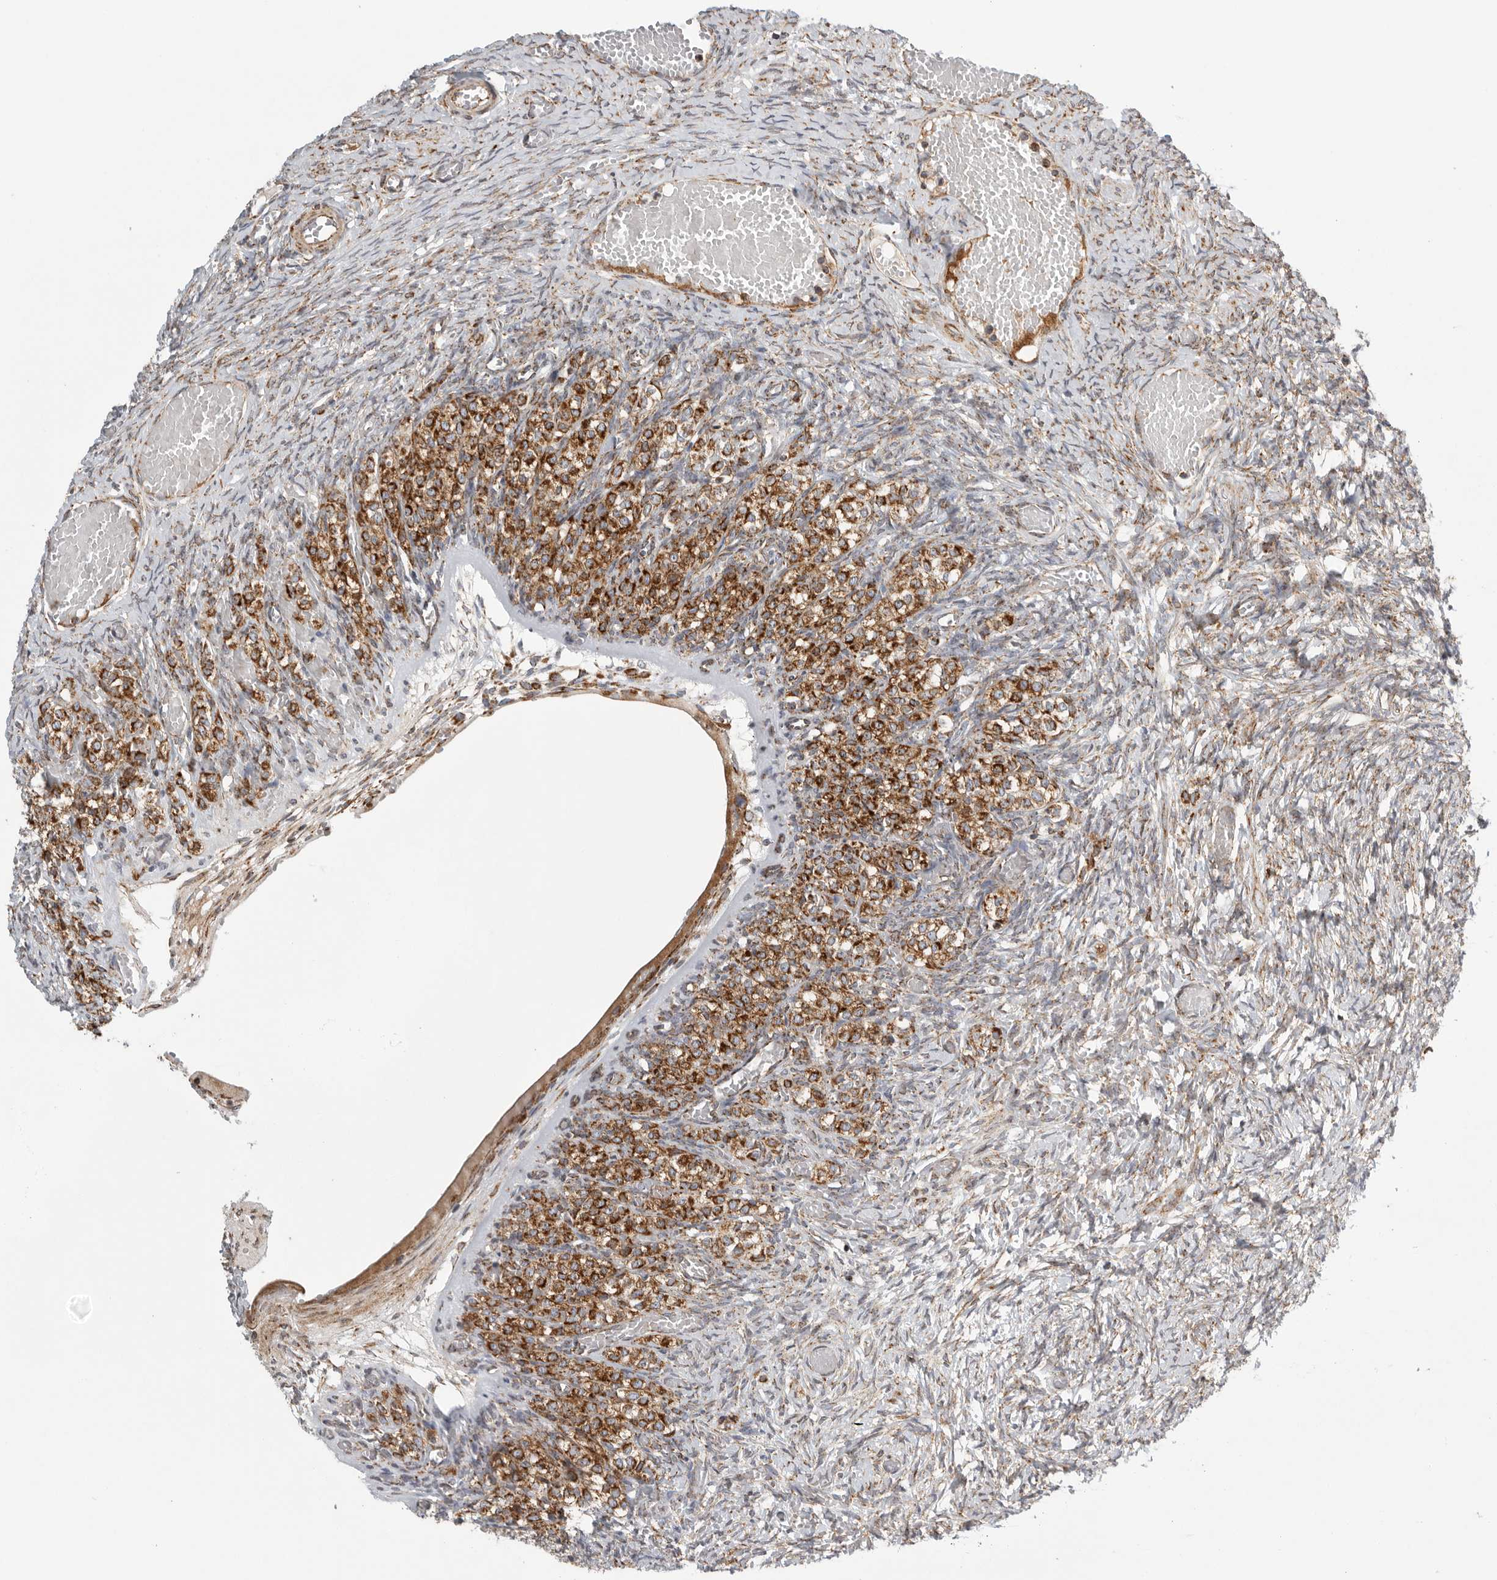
{"staining": {"intensity": "strong", "quantity": "<25%", "location": "cytoplasmic/membranous"}, "tissue": "ovary", "cell_type": "Ovarian stroma cells", "image_type": "normal", "snomed": [{"axis": "morphology", "description": "Adenocarcinoma, NOS"}, {"axis": "topography", "description": "Endometrium"}], "caption": "The image exhibits immunohistochemical staining of unremarkable ovary. There is strong cytoplasmic/membranous staining is seen in about <25% of ovarian stroma cells. (DAB (3,3'-diaminobenzidine) IHC with brightfield microscopy, high magnification).", "gene": "FKBP8", "patient": {"sex": "female", "age": 32}}